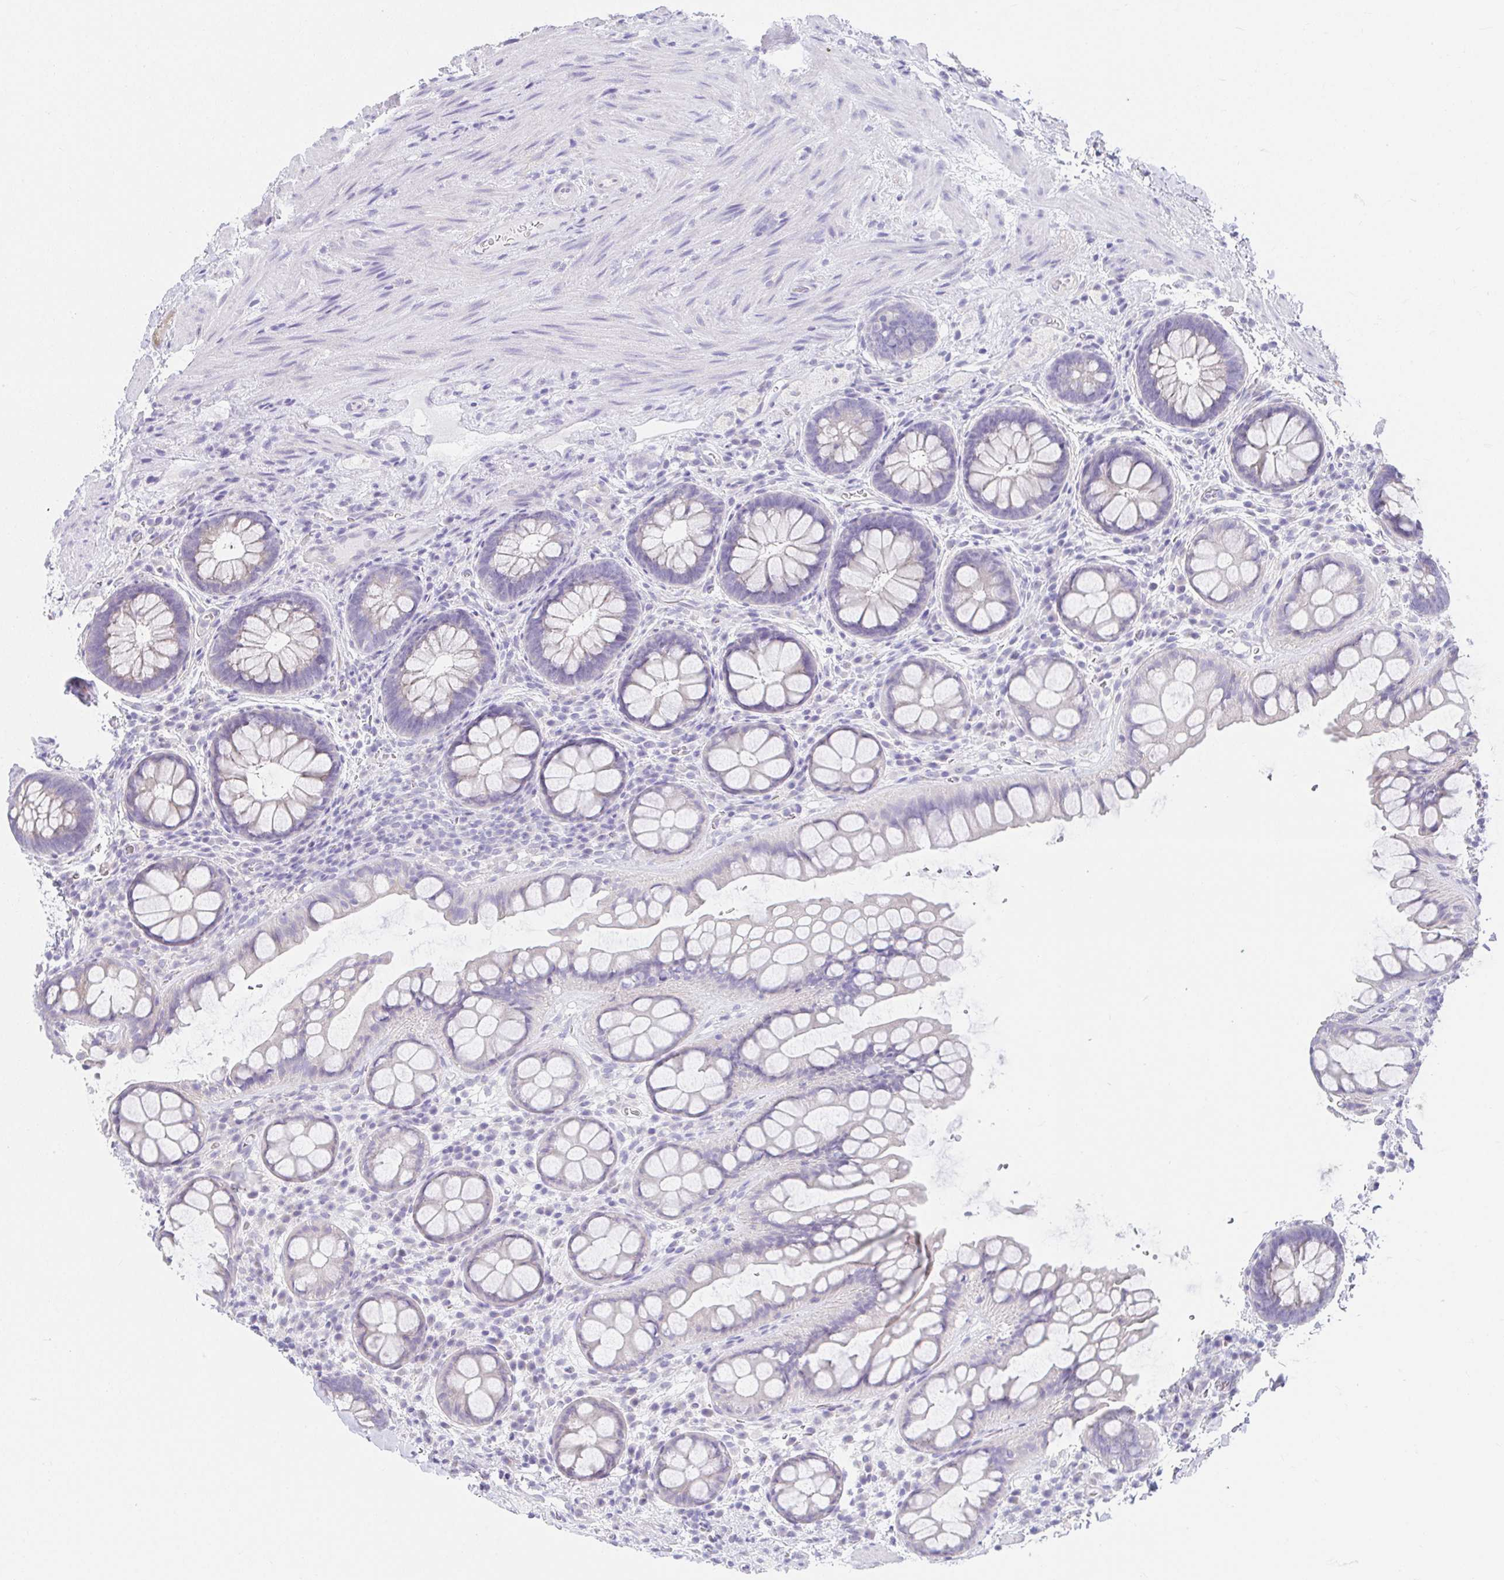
{"staining": {"intensity": "negative", "quantity": "none", "location": "none"}, "tissue": "rectum", "cell_type": "Glandular cells", "image_type": "normal", "snomed": [{"axis": "morphology", "description": "Normal tissue, NOS"}, {"axis": "topography", "description": "Rectum"}], "caption": "Histopathology image shows no significant protein staining in glandular cells of unremarkable rectum.", "gene": "VGLL1", "patient": {"sex": "female", "age": 69}}